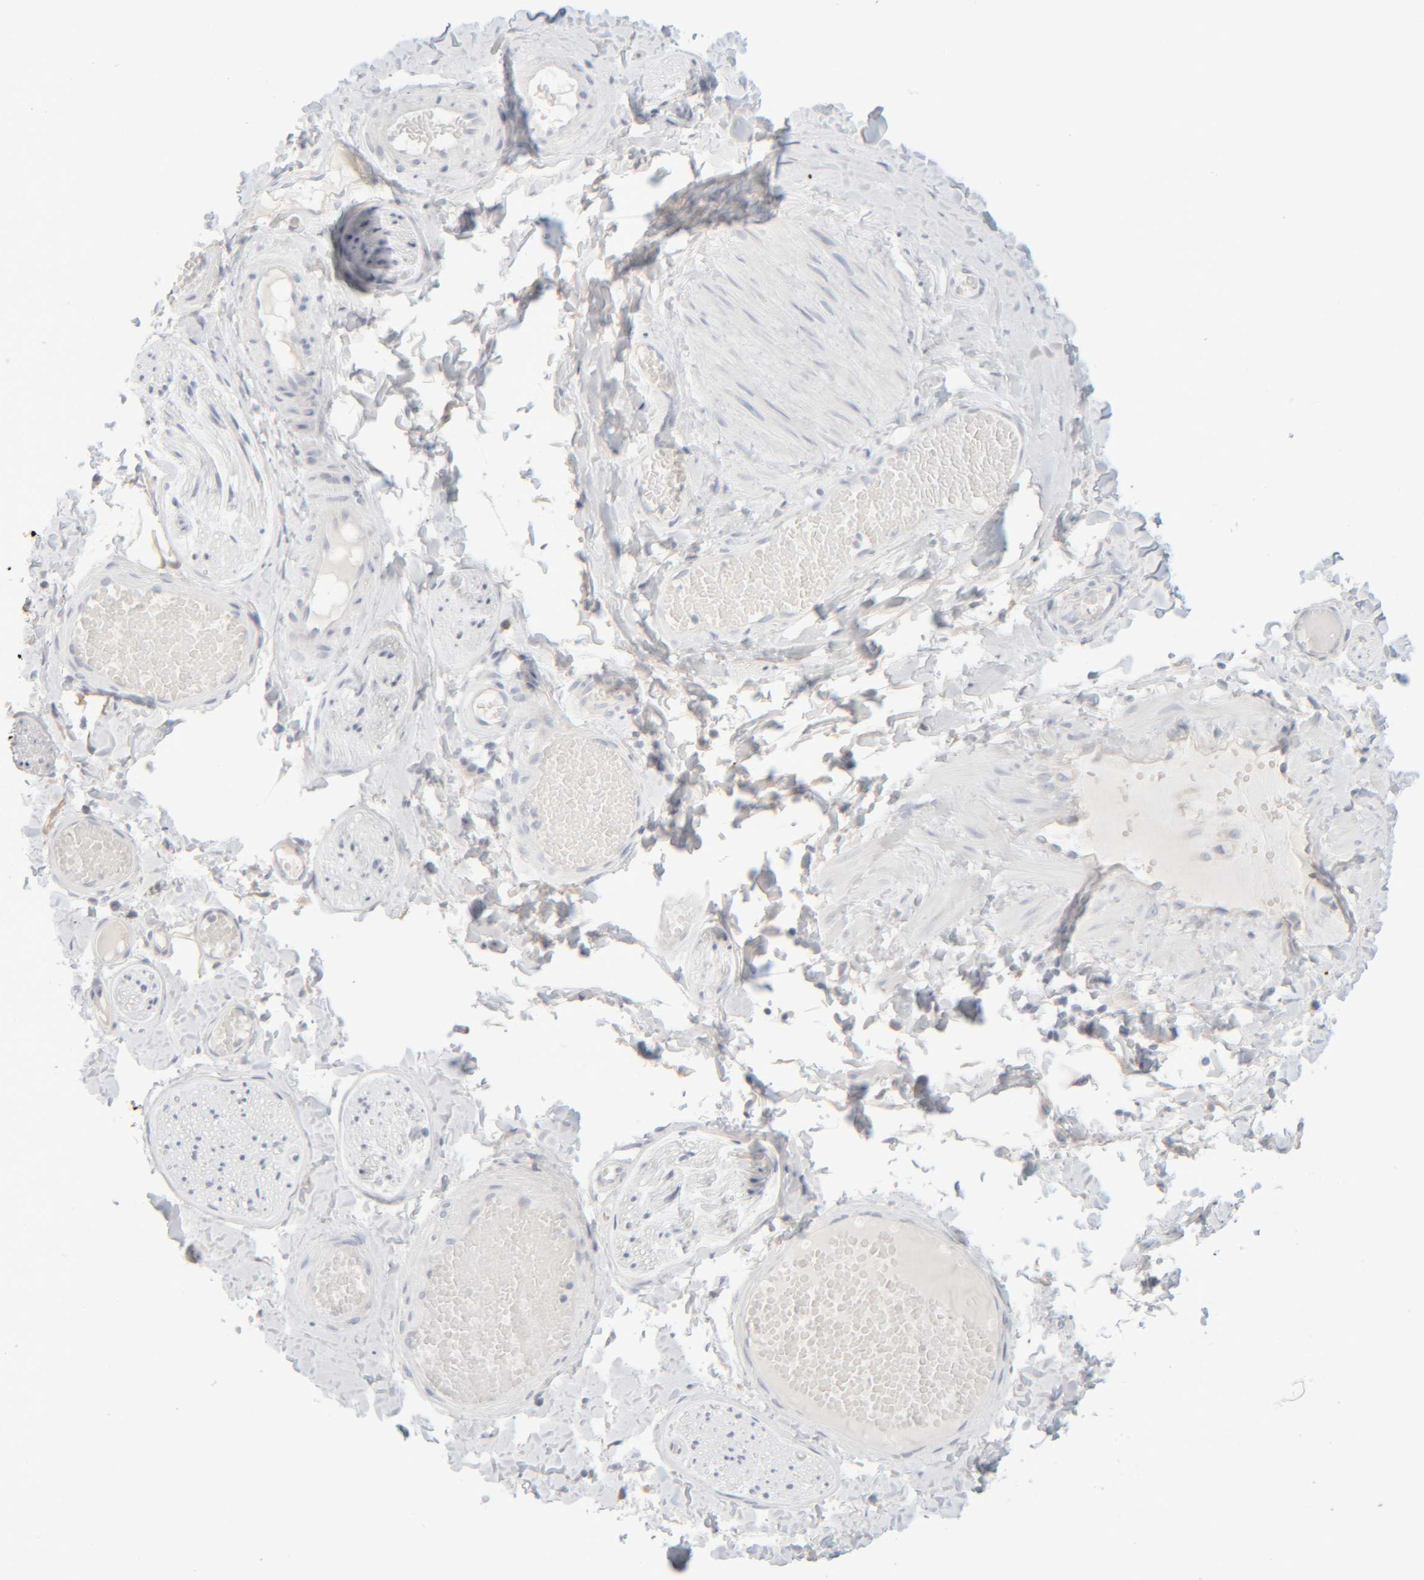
{"staining": {"intensity": "weak", "quantity": "25%-75%", "location": "cytoplasmic/membranous"}, "tissue": "adipose tissue", "cell_type": "Adipocytes", "image_type": "normal", "snomed": [{"axis": "morphology", "description": "Normal tissue, NOS"}, {"axis": "topography", "description": "Adipose tissue"}, {"axis": "topography", "description": "Vascular tissue"}, {"axis": "topography", "description": "Peripheral nerve tissue"}], "caption": "Human adipose tissue stained for a protein (brown) exhibits weak cytoplasmic/membranous positive positivity in about 25%-75% of adipocytes.", "gene": "RIDA", "patient": {"sex": "male", "age": 25}}